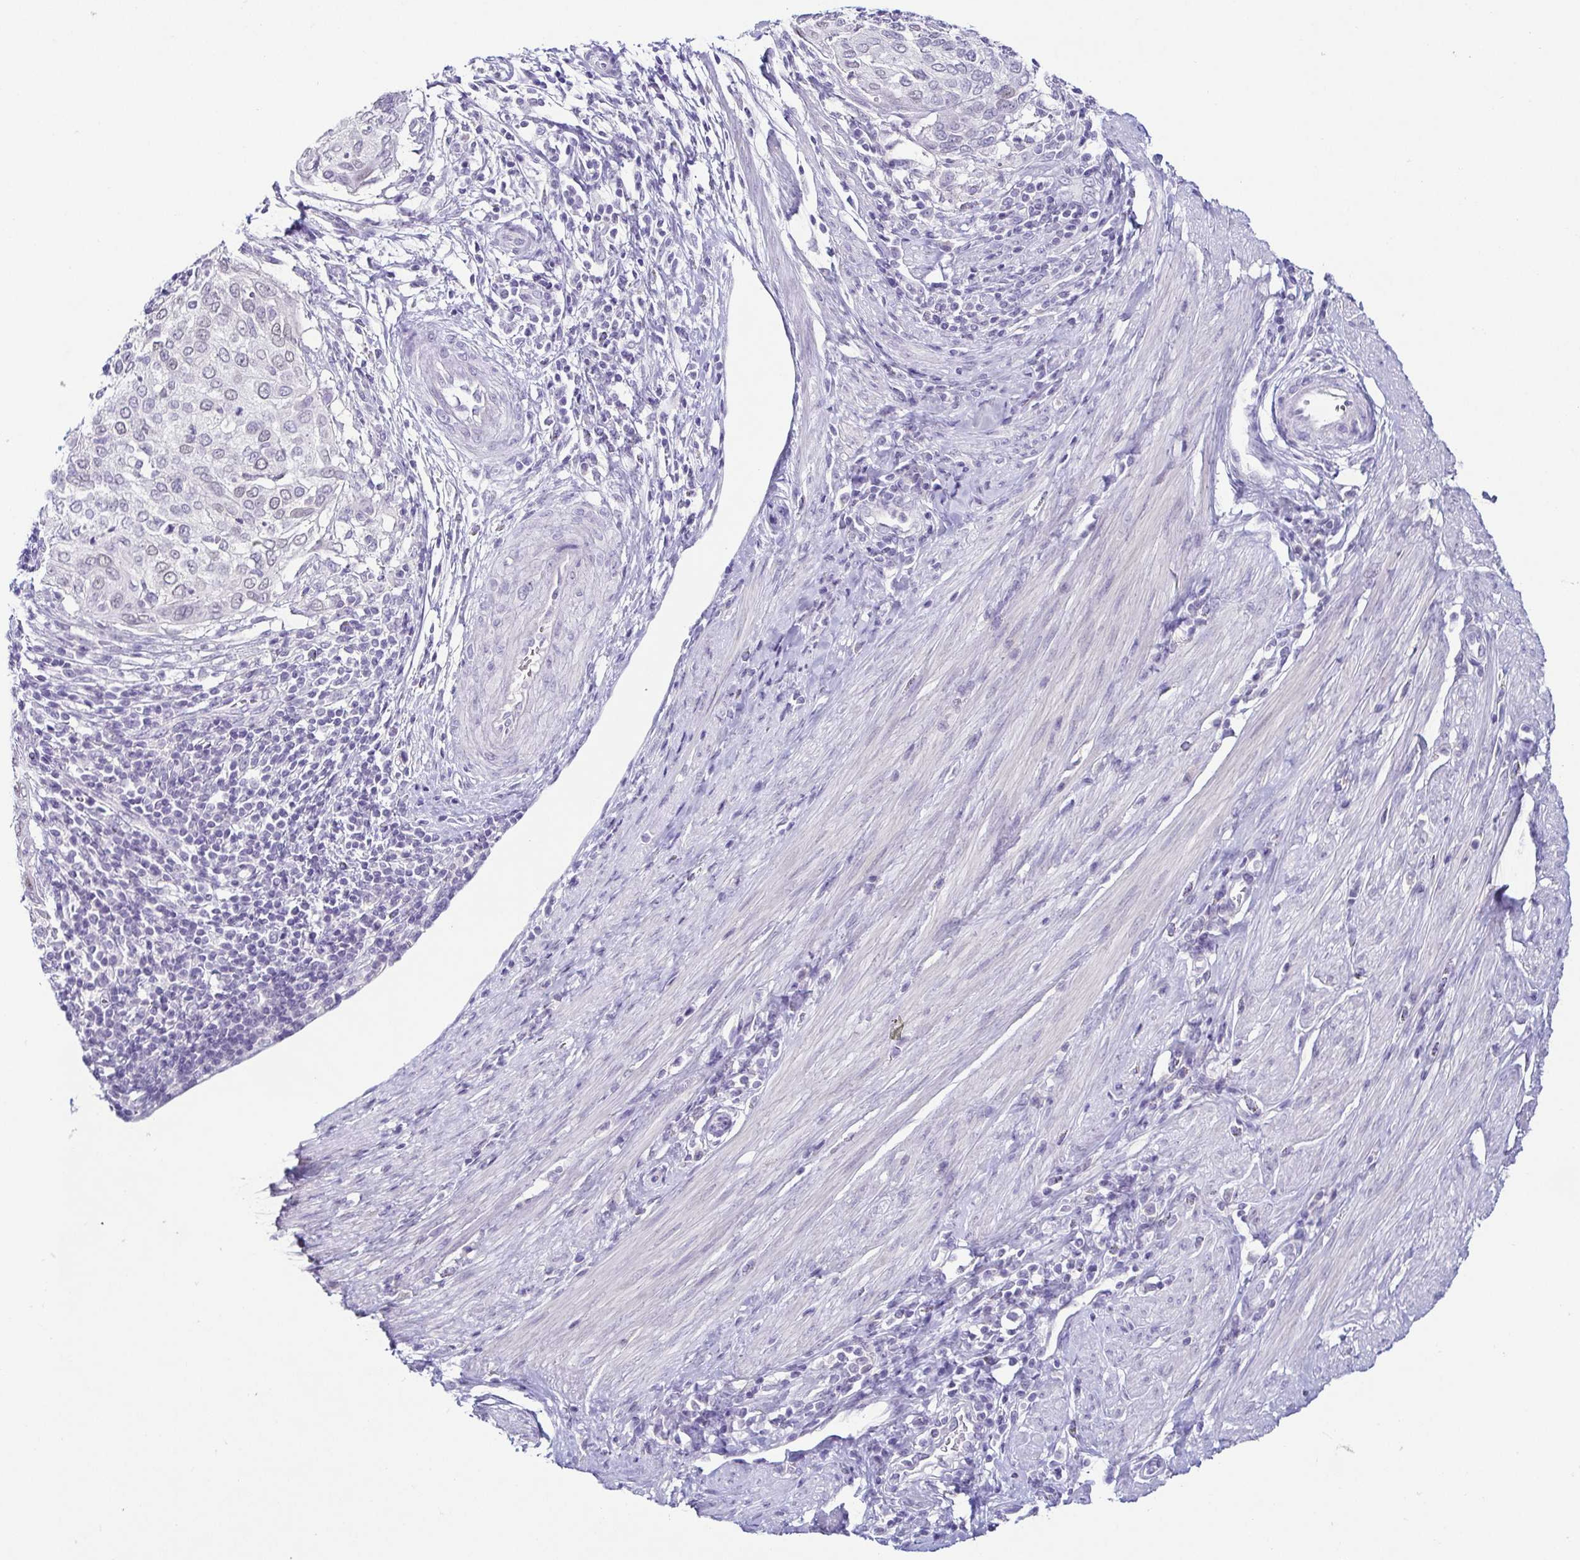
{"staining": {"intensity": "moderate", "quantity": "<25%", "location": "nuclear"}, "tissue": "cervical cancer", "cell_type": "Tumor cells", "image_type": "cancer", "snomed": [{"axis": "morphology", "description": "Squamous cell carcinoma, NOS"}, {"axis": "topography", "description": "Cervix"}], "caption": "Tumor cells show moderate nuclear positivity in approximately <25% of cells in cervical cancer.", "gene": "TP73", "patient": {"sex": "female", "age": 38}}